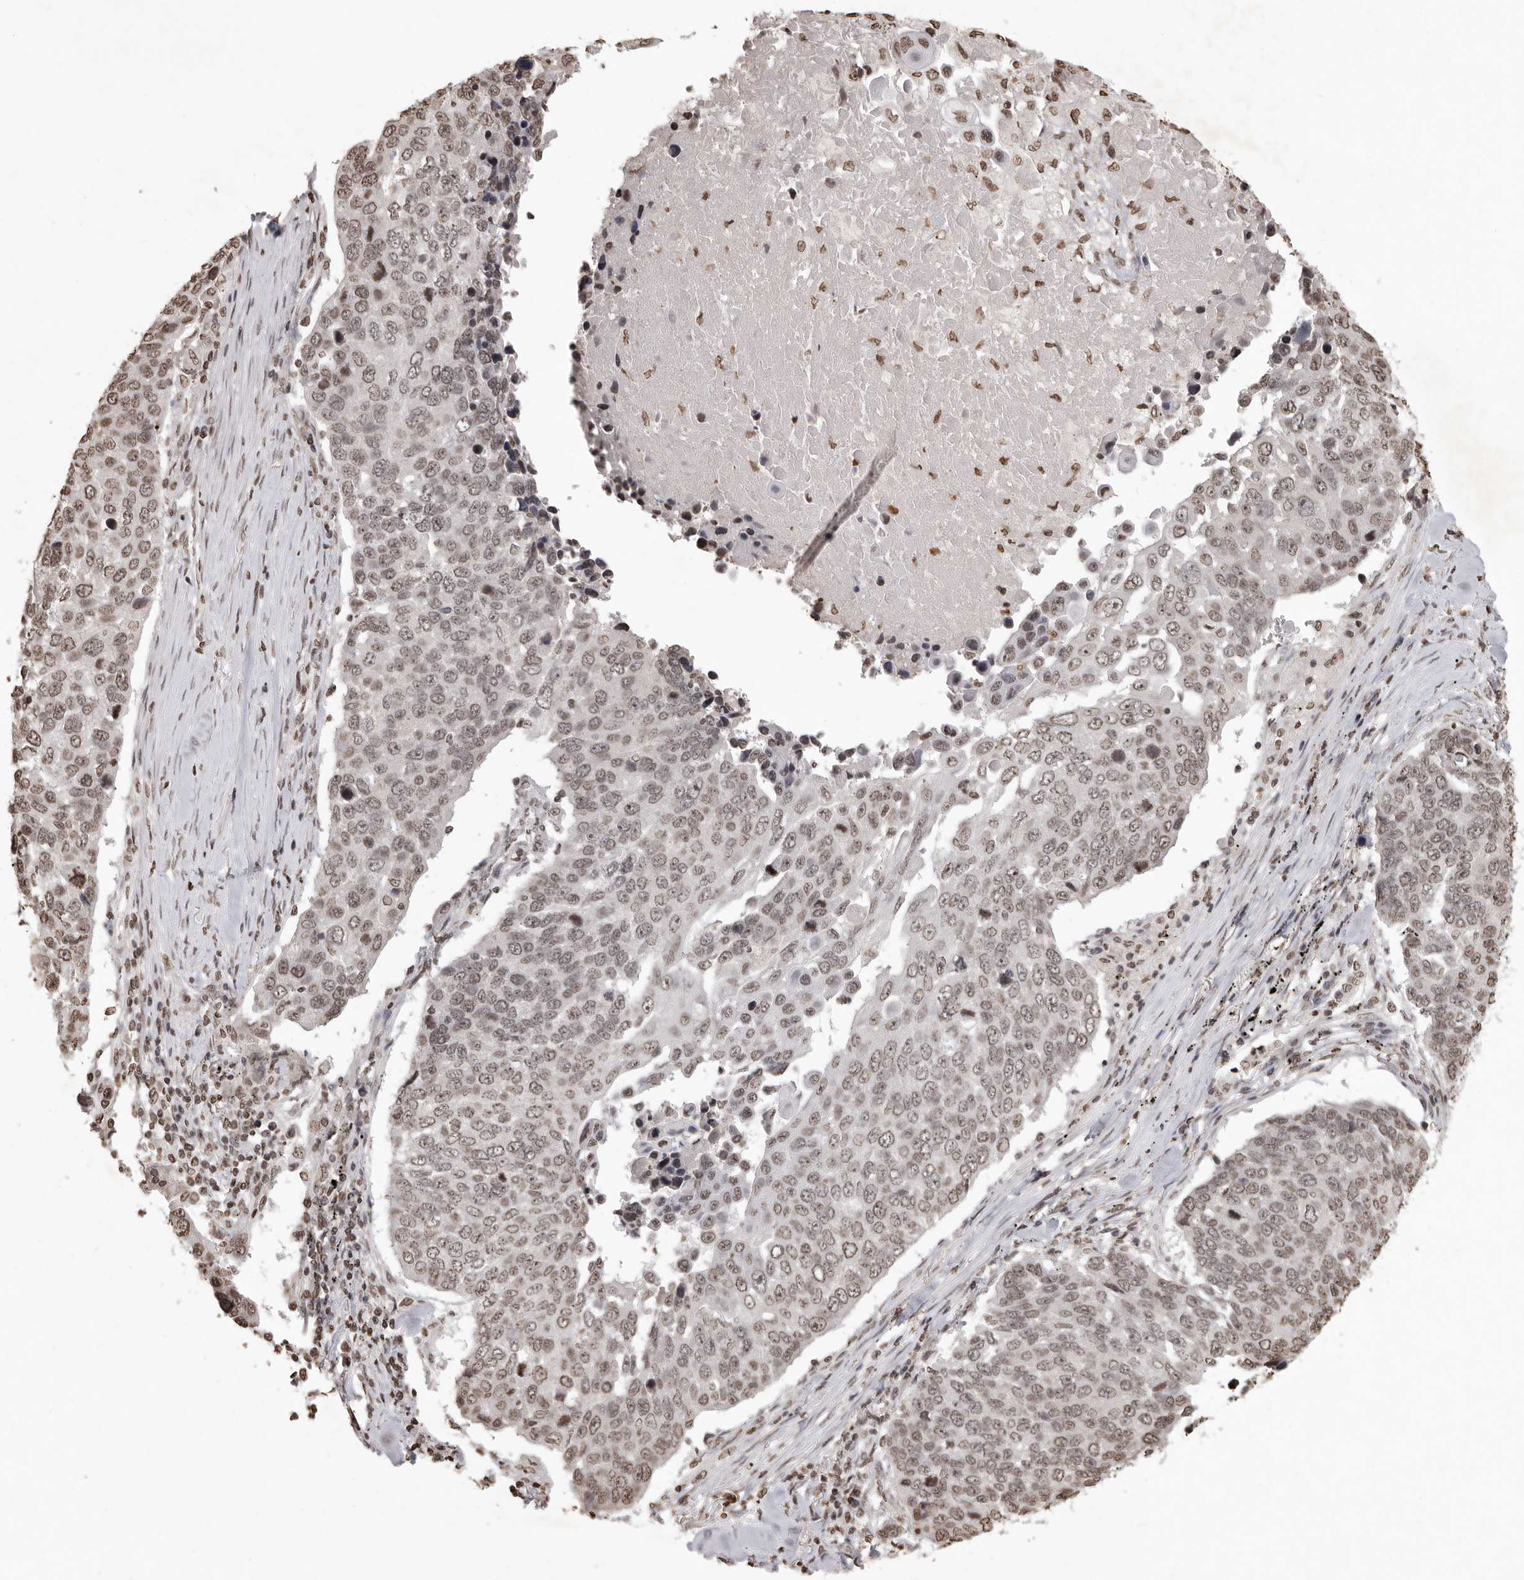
{"staining": {"intensity": "weak", "quantity": ">75%", "location": "nuclear"}, "tissue": "lung cancer", "cell_type": "Tumor cells", "image_type": "cancer", "snomed": [{"axis": "morphology", "description": "Squamous cell carcinoma, NOS"}, {"axis": "topography", "description": "Lung"}], "caption": "Squamous cell carcinoma (lung) stained with a brown dye demonstrates weak nuclear positive staining in about >75% of tumor cells.", "gene": "WDR45", "patient": {"sex": "male", "age": 66}}